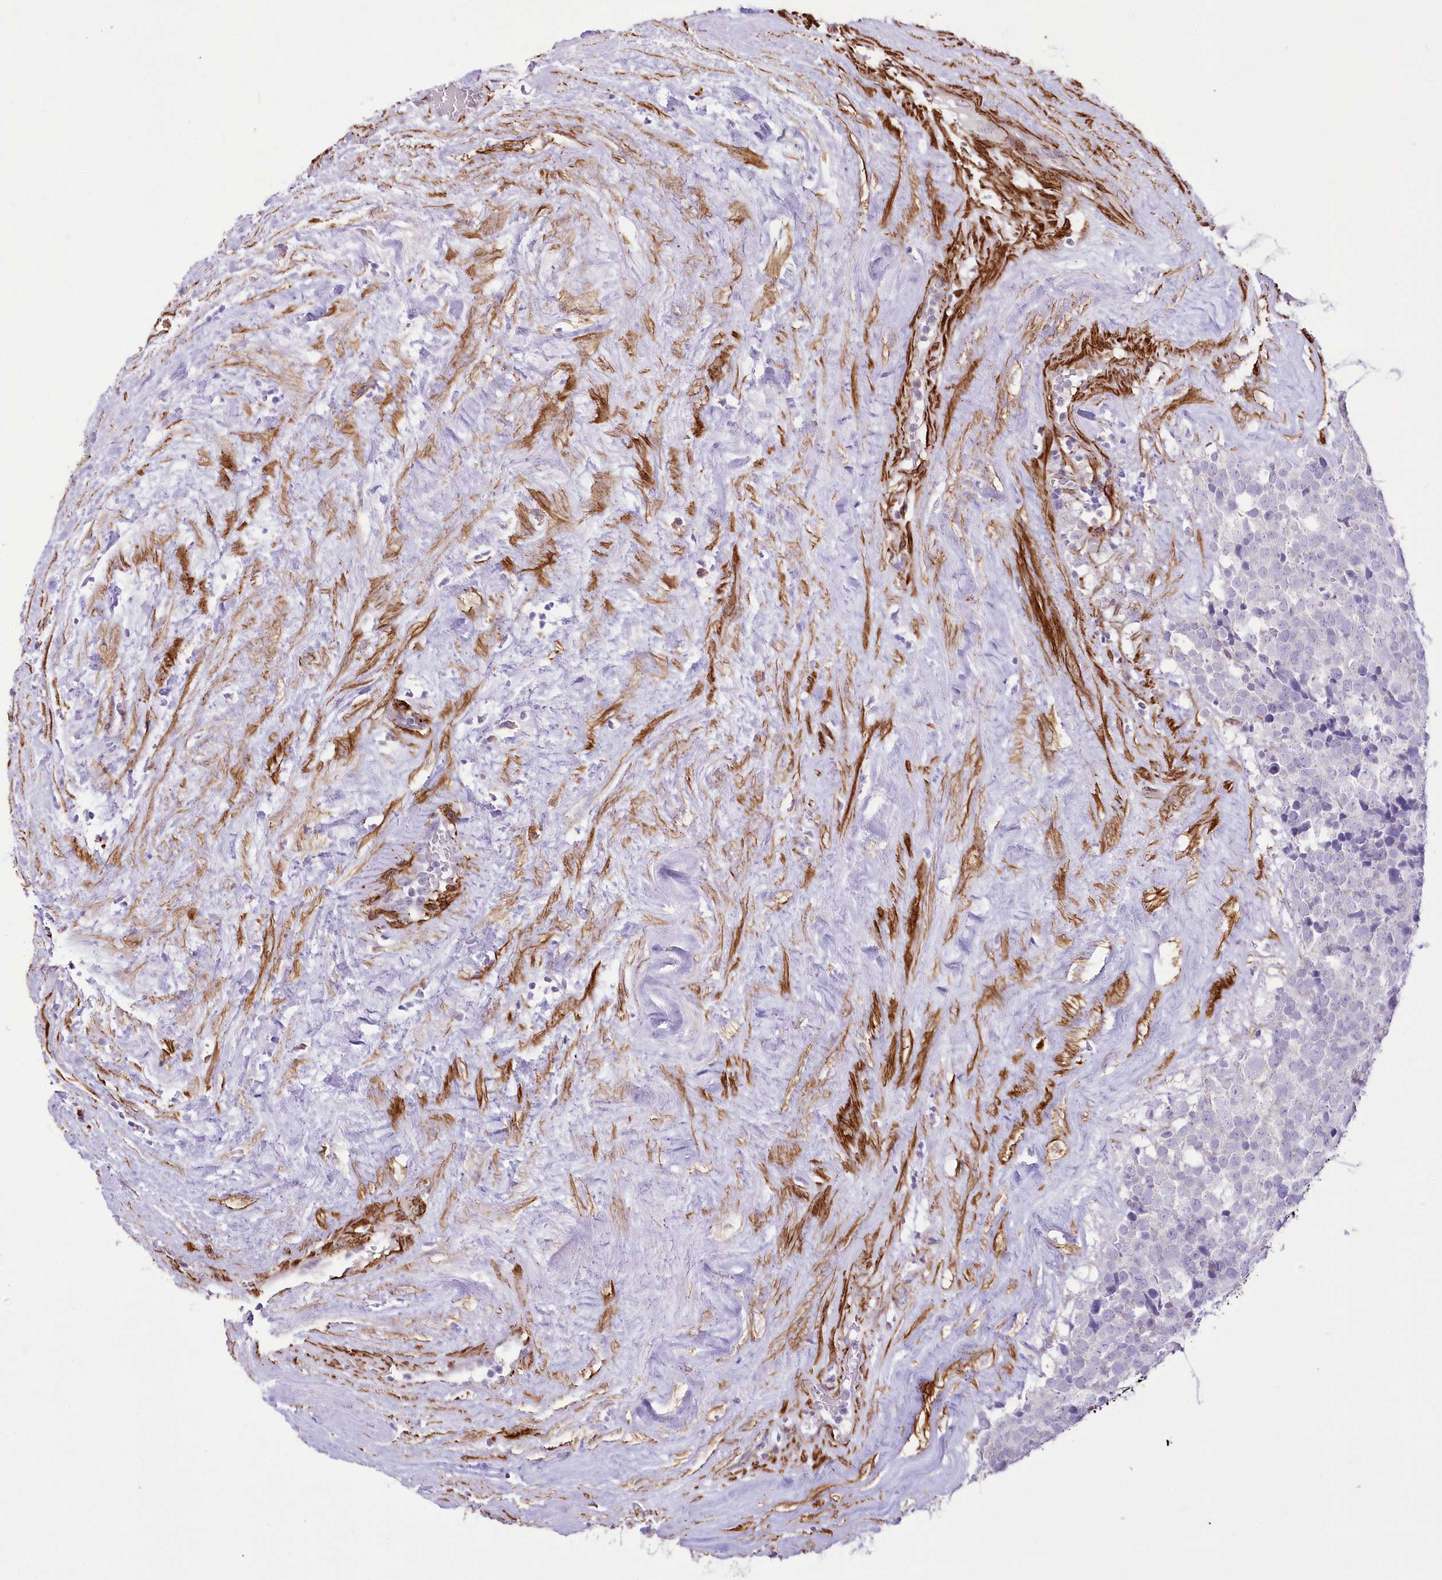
{"staining": {"intensity": "negative", "quantity": "none", "location": "none"}, "tissue": "testis cancer", "cell_type": "Tumor cells", "image_type": "cancer", "snomed": [{"axis": "morphology", "description": "Seminoma, NOS"}, {"axis": "topography", "description": "Testis"}], "caption": "DAB (3,3'-diaminobenzidine) immunohistochemical staining of testis seminoma shows no significant staining in tumor cells. (DAB (3,3'-diaminobenzidine) IHC with hematoxylin counter stain).", "gene": "SYNPO2", "patient": {"sex": "male", "age": 71}}